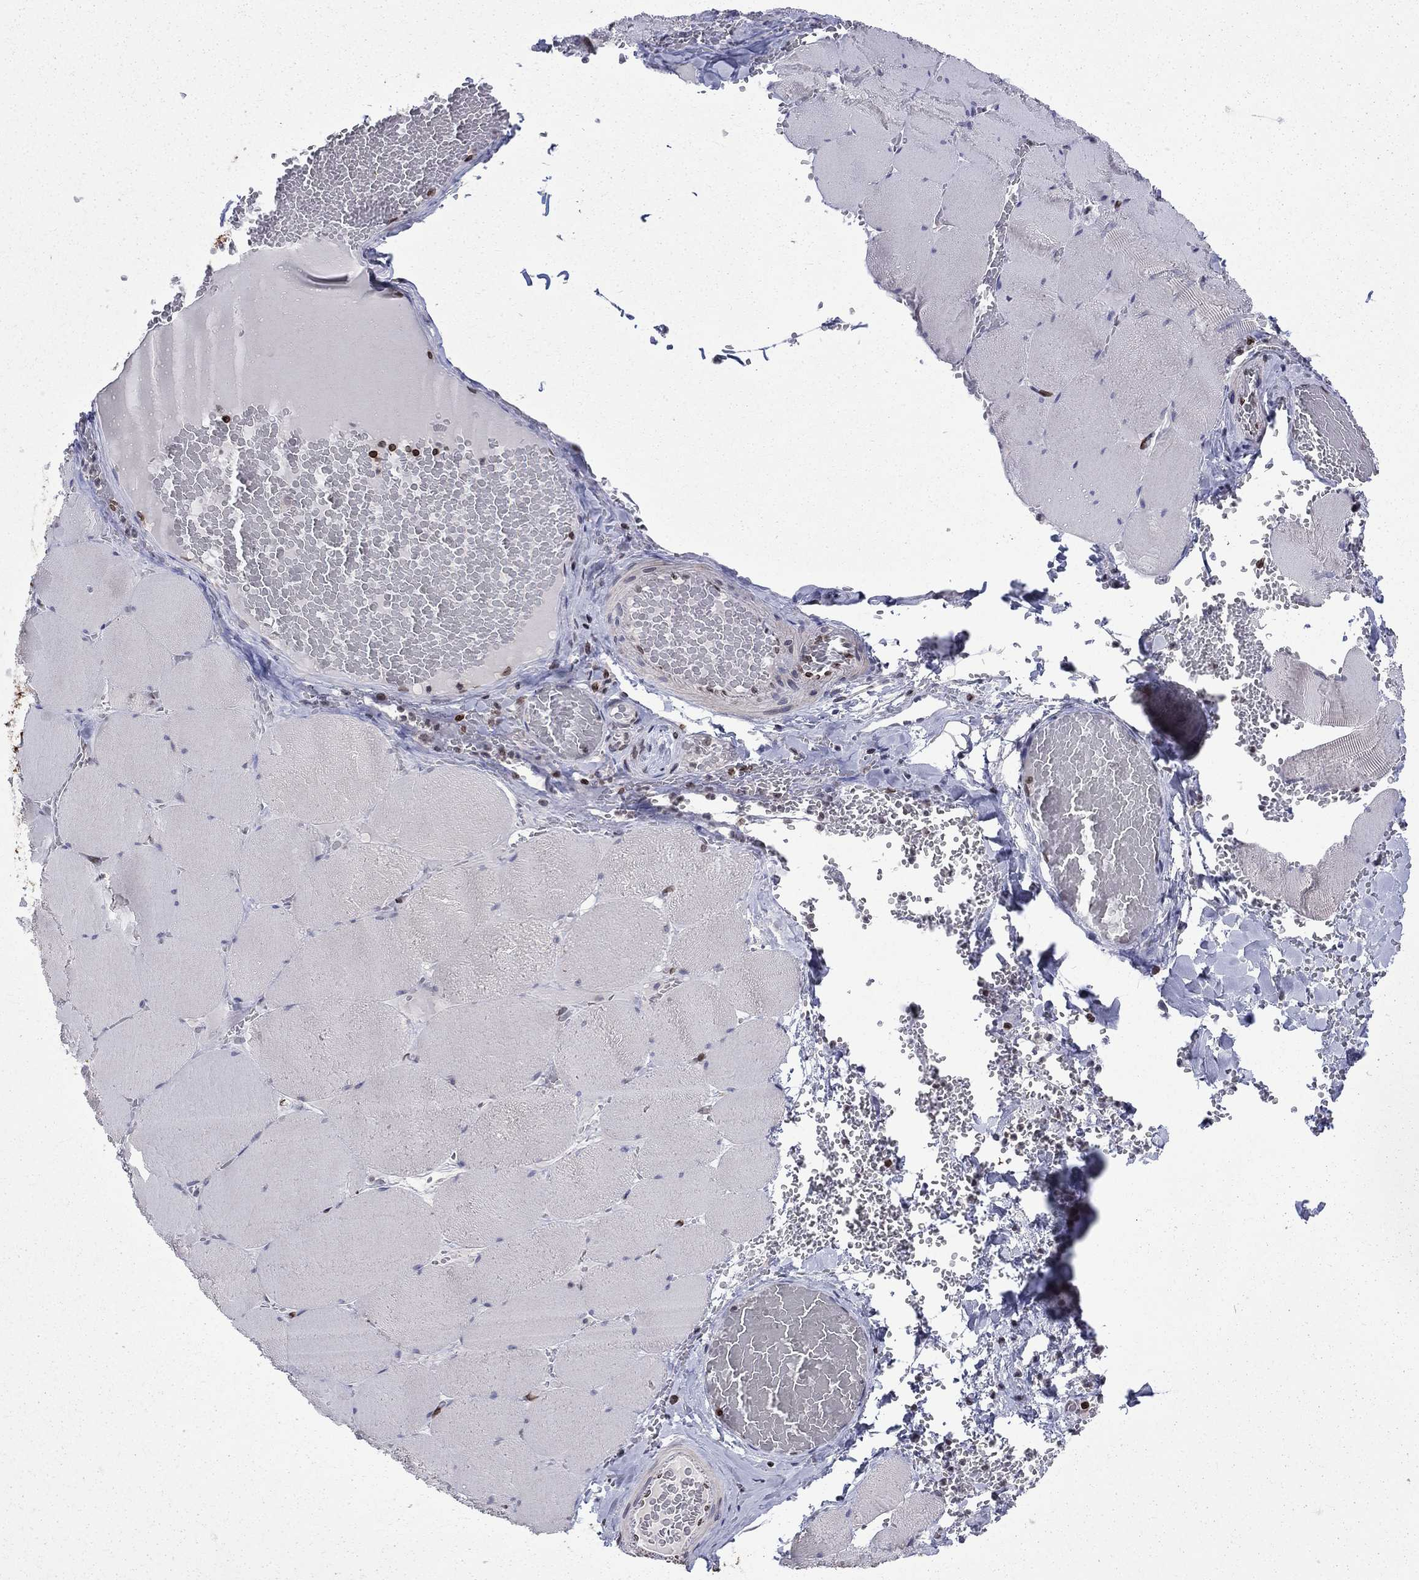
{"staining": {"intensity": "negative", "quantity": "none", "location": "none"}, "tissue": "skeletal muscle", "cell_type": "Myocytes", "image_type": "normal", "snomed": [{"axis": "morphology", "description": "Normal tissue, NOS"}, {"axis": "morphology", "description": "Malignant melanoma, Metastatic site"}, {"axis": "topography", "description": "Skeletal muscle"}], "caption": "DAB immunohistochemical staining of unremarkable skeletal muscle shows no significant expression in myocytes. (Stains: DAB (3,3'-diaminobenzidine) IHC with hematoxylin counter stain, Microscopy: brightfield microscopy at high magnification).", "gene": "SLA", "patient": {"sex": "male", "age": 50}}